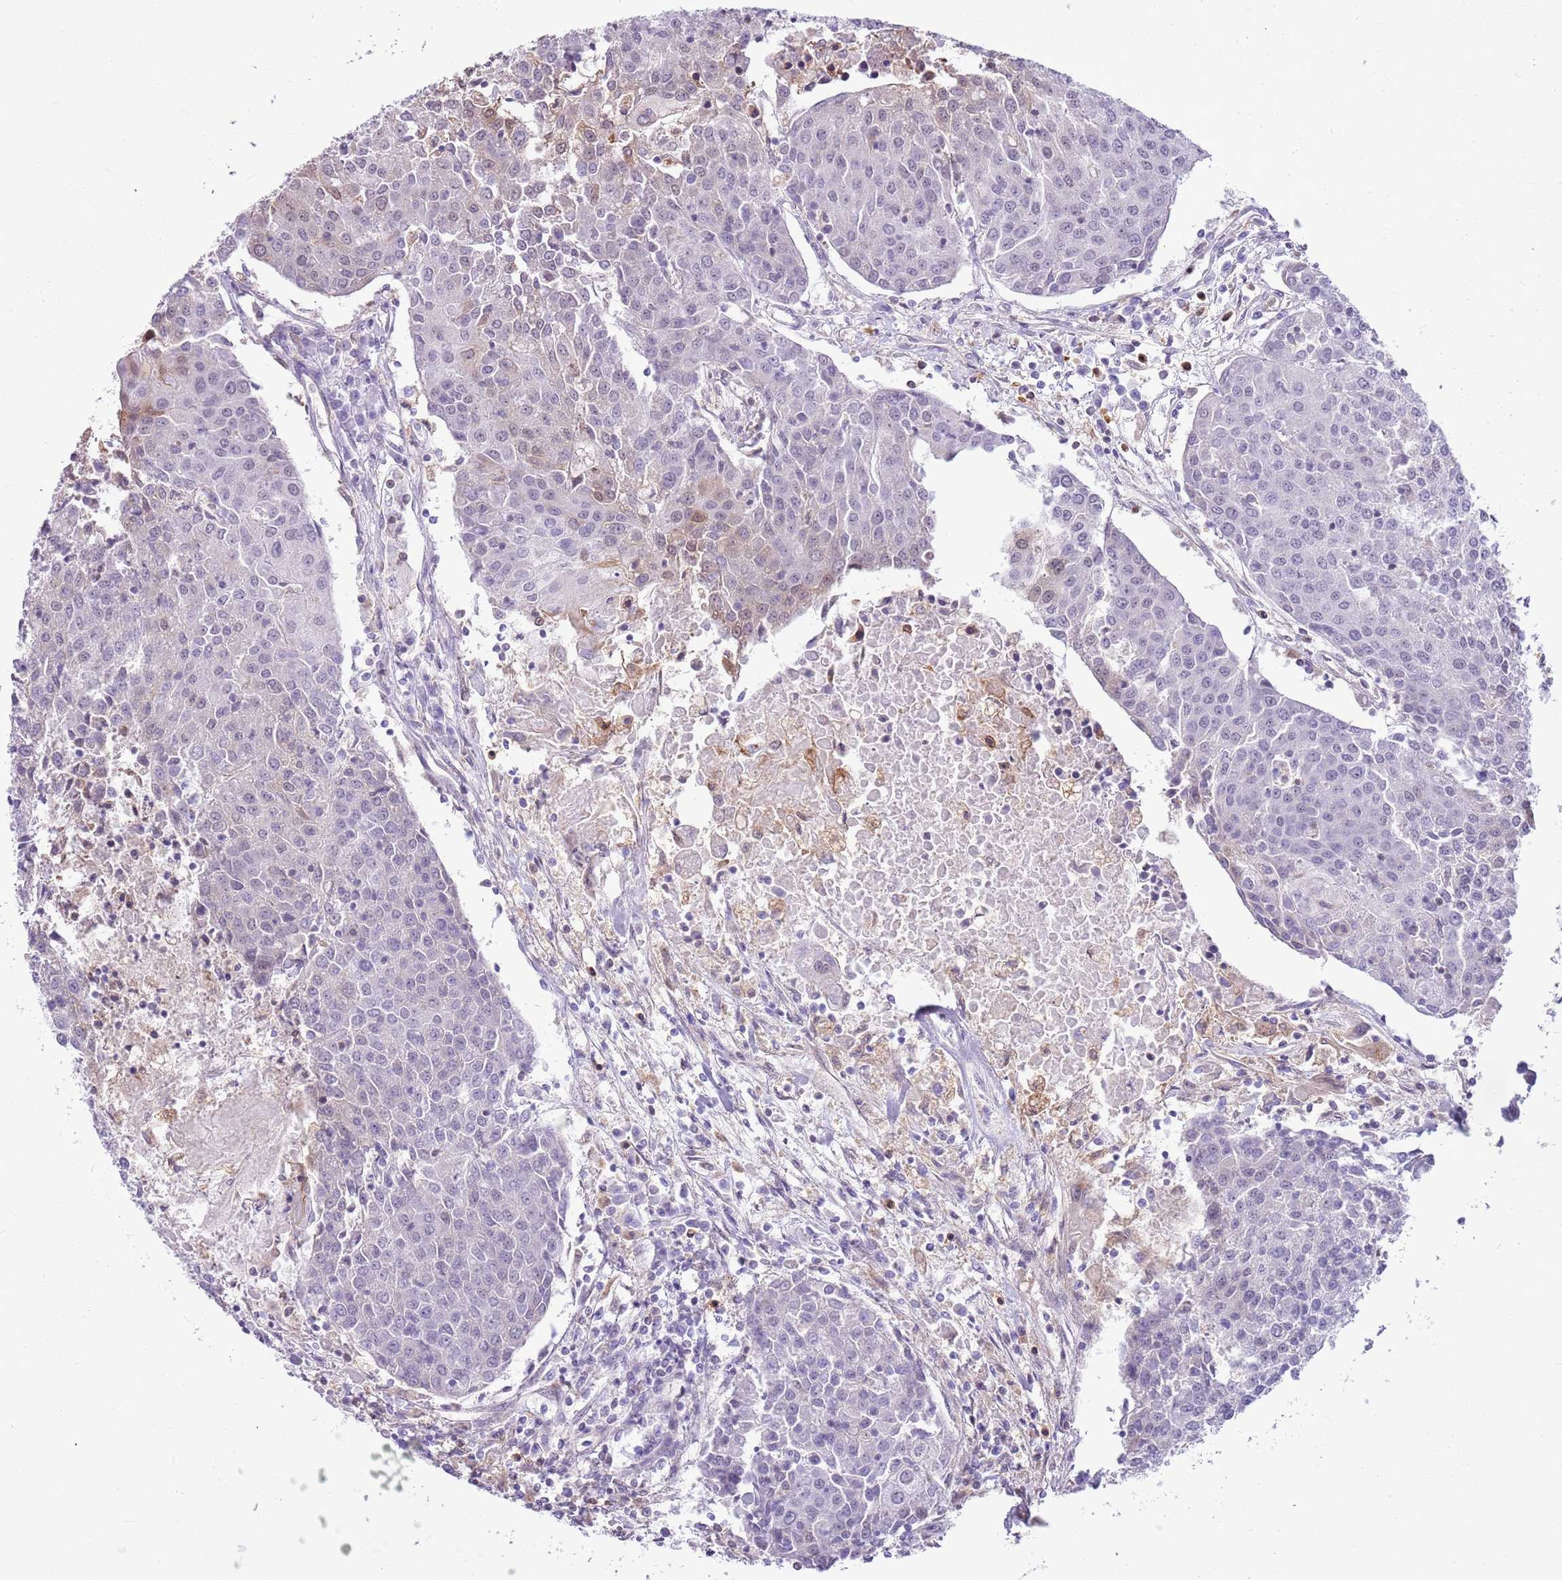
{"staining": {"intensity": "weak", "quantity": "<25%", "location": "nuclear"}, "tissue": "urothelial cancer", "cell_type": "Tumor cells", "image_type": "cancer", "snomed": [{"axis": "morphology", "description": "Urothelial carcinoma, High grade"}, {"axis": "topography", "description": "Urinary bladder"}], "caption": "DAB (3,3'-diaminobenzidine) immunohistochemical staining of human high-grade urothelial carcinoma exhibits no significant positivity in tumor cells.", "gene": "DHX32", "patient": {"sex": "female", "age": 85}}